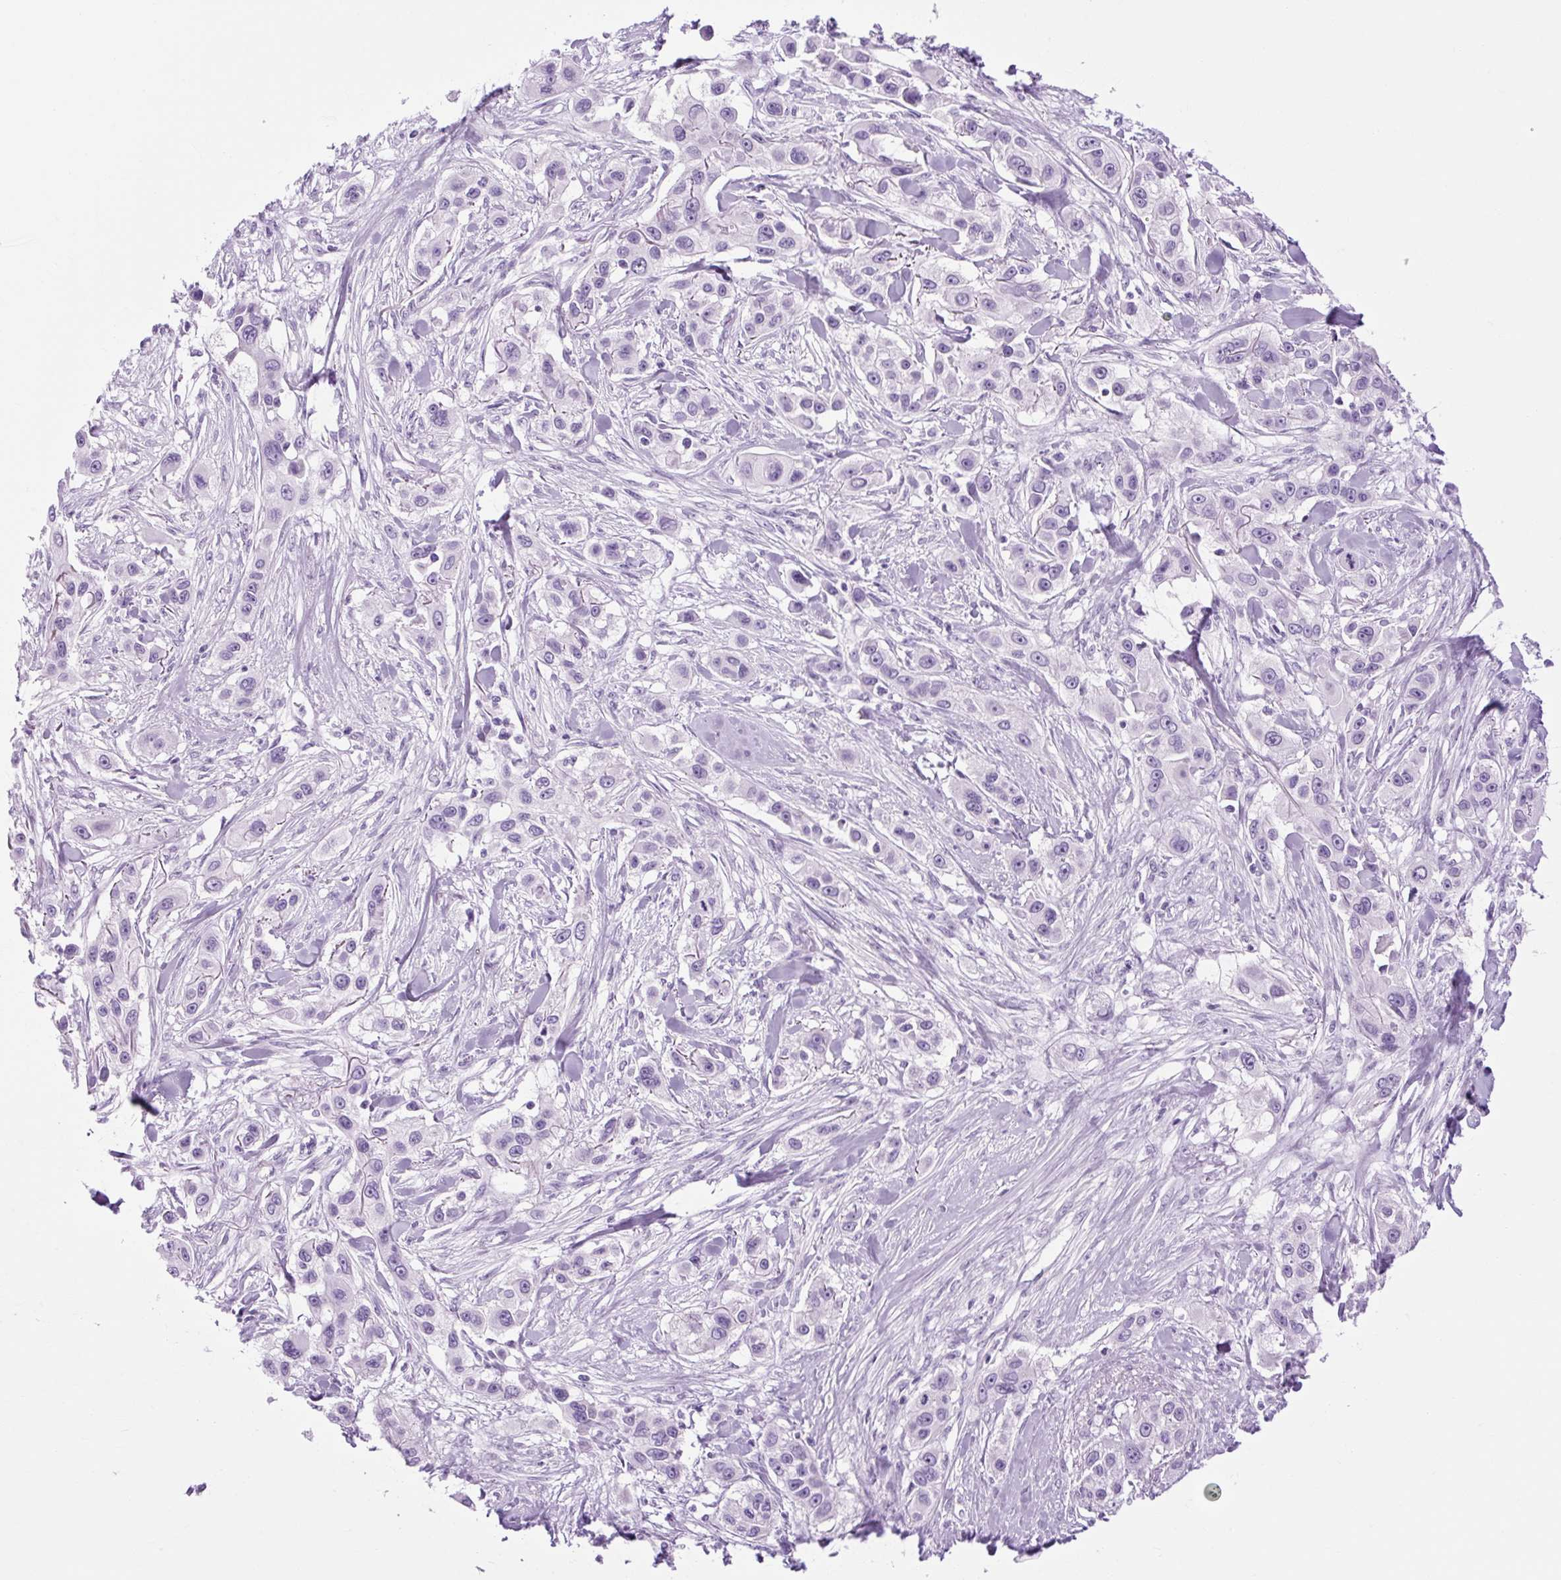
{"staining": {"intensity": "negative", "quantity": "none", "location": "none"}, "tissue": "skin cancer", "cell_type": "Tumor cells", "image_type": "cancer", "snomed": [{"axis": "morphology", "description": "Squamous cell carcinoma, NOS"}, {"axis": "topography", "description": "Skin"}], "caption": "Immunohistochemistry photomicrograph of neoplastic tissue: squamous cell carcinoma (skin) stained with DAB (3,3'-diaminobenzidine) exhibits no significant protein positivity in tumor cells.", "gene": "OOEP", "patient": {"sex": "male", "age": 63}}